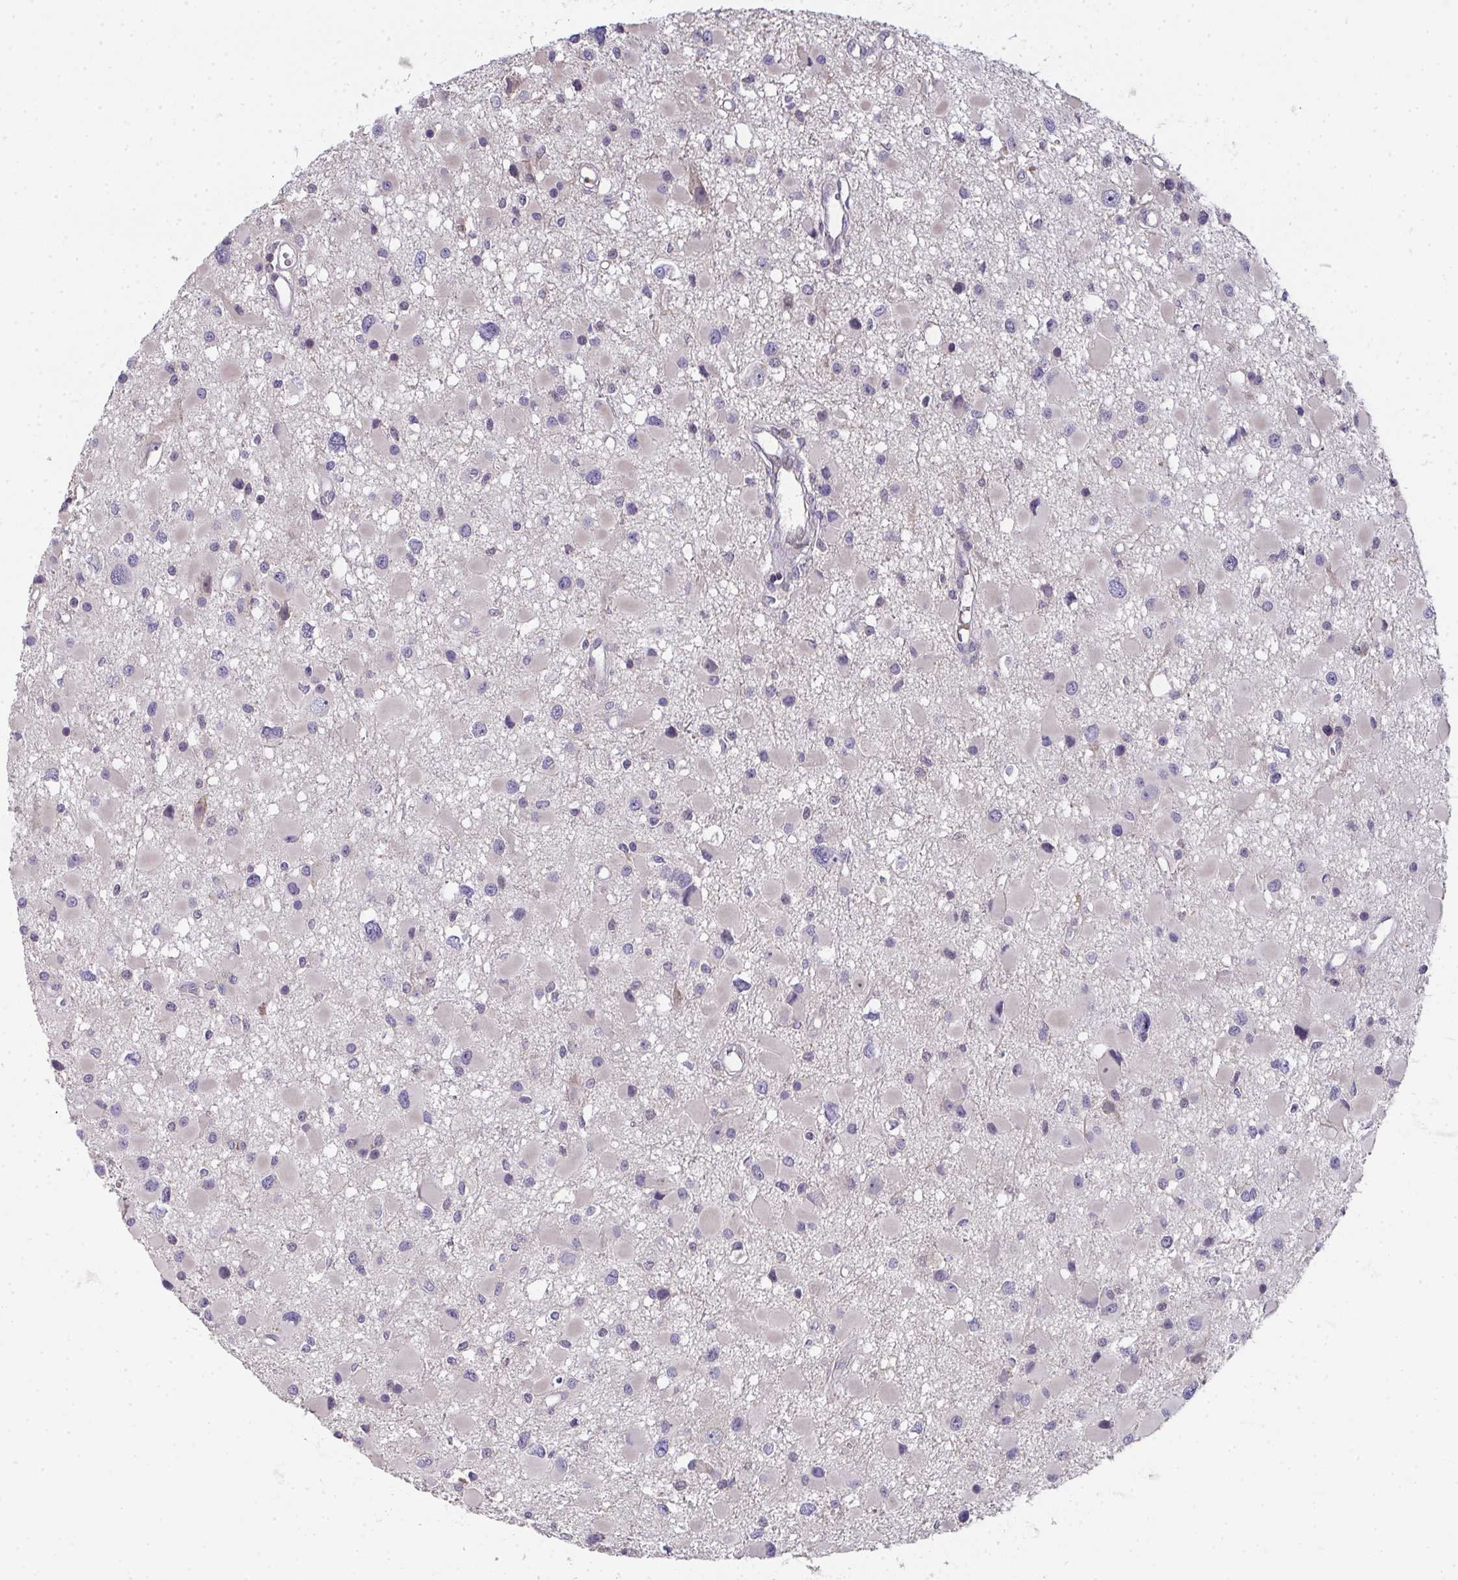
{"staining": {"intensity": "weak", "quantity": "<25%", "location": "nuclear"}, "tissue": "glioma", "cell_type": "Tumor cells", "image_type": "cancer", "snomed": [{"axis": "morphology", "description": "Glioma, malignant, High grade"}, {"axis": "topography", "description": "Brain"}], "caption": "An immunohistochemistry (IHC) image of high-grade glioma (malignant) is shown. There is no staining in tumor cells of high-grade glioma (malignant). The staining was performed using DAB to visualize the protein expression in brown, while the nuclei were stained in blue with hematoxylin (Magnification: 20x).", "gene": "RIOK1", "patient": {"sex": "male", "age": 54}}